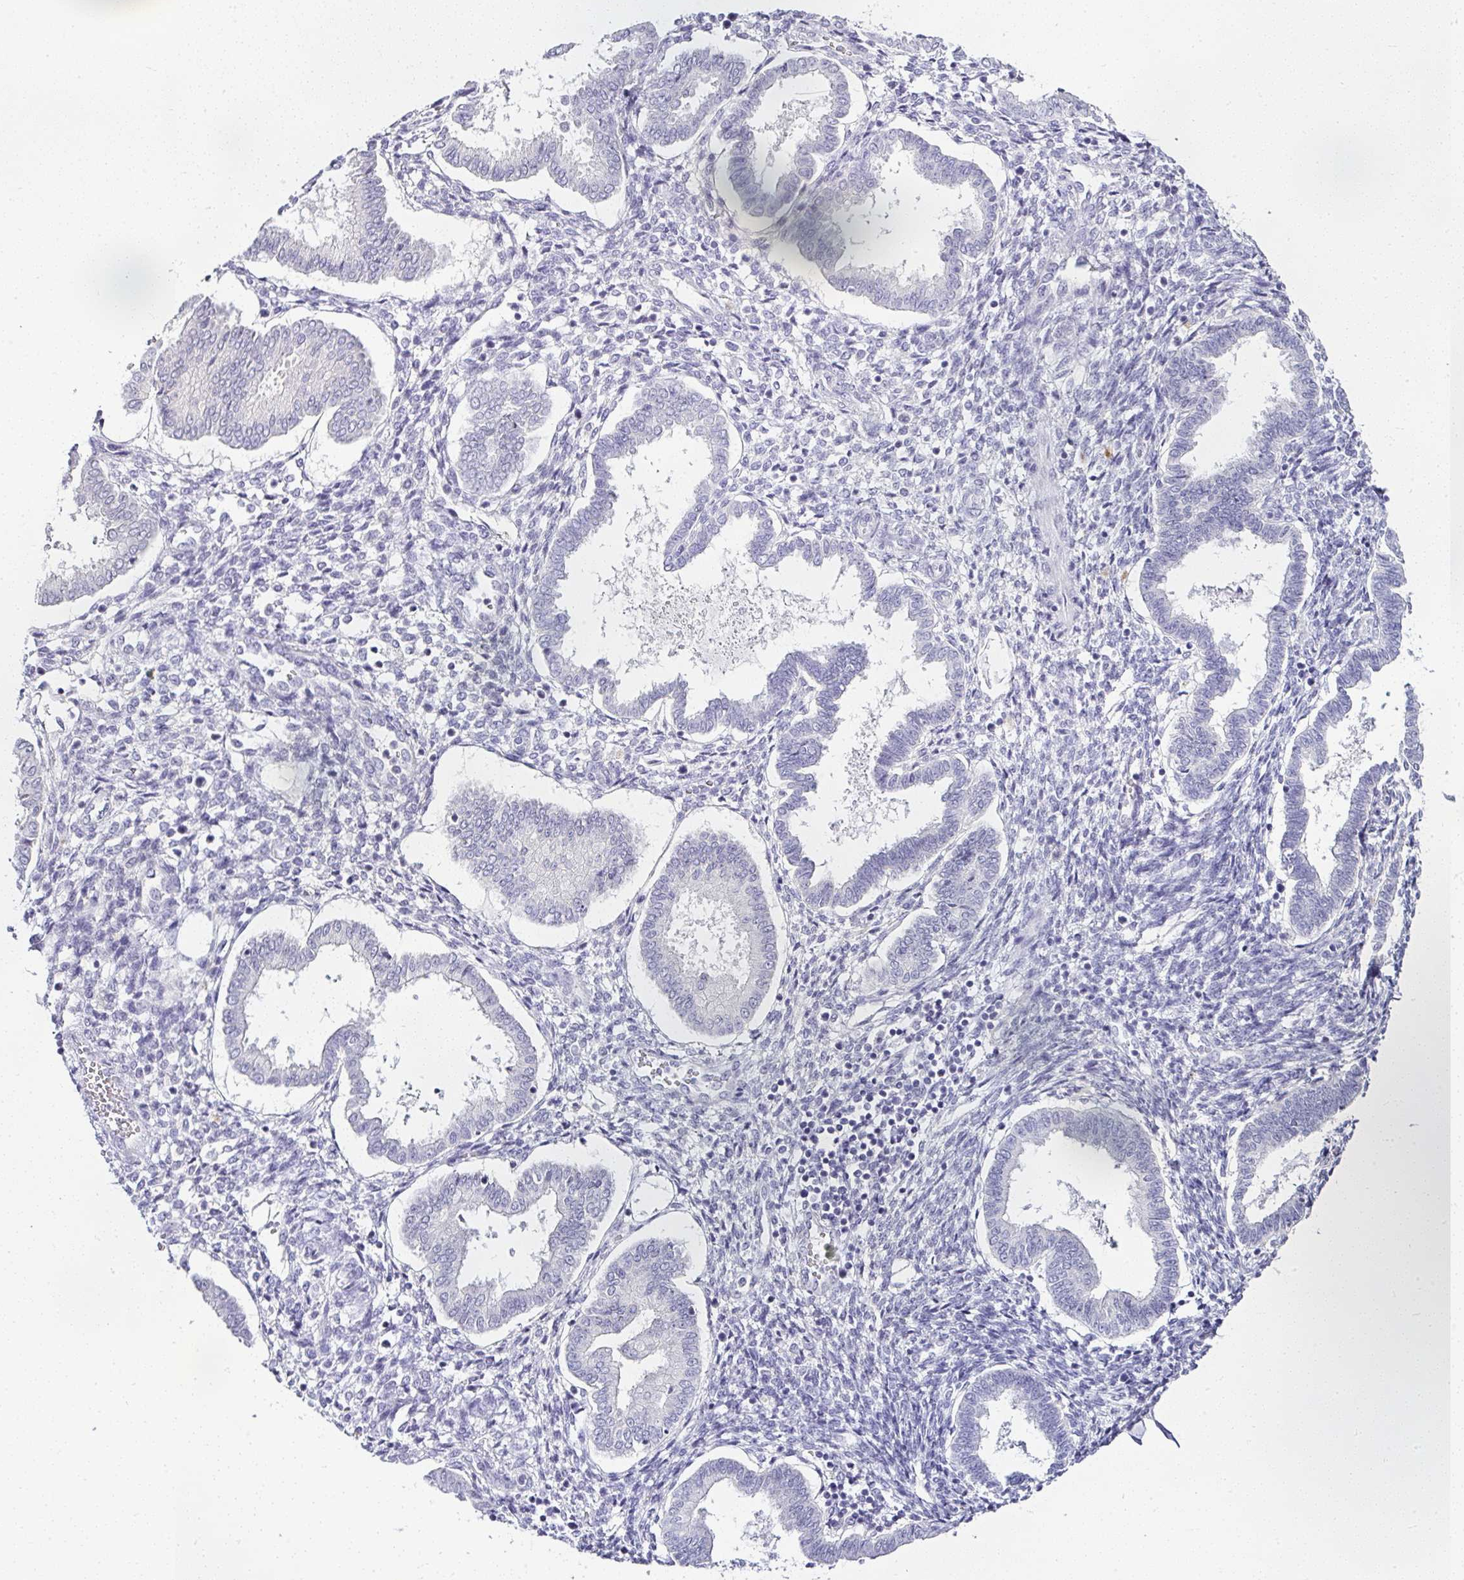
{"staining": {"intensity": "negative", "quantity": "none", "location": "none"}, "tissue": "endometrium", "cell_type": "Cells in endometrial stroma", "image_type": "normal", "snomed": [{"axis": "morphology", "description": "Normal tissue, NOS"}, {"axis": "topography", "description": "Endometrium"}], "caption": "Cells in endometrial stroma show no significant protein staining in normal endometrium.", "gene": "SERPINB3", "patient": {"sex": "female", "age": 24}}